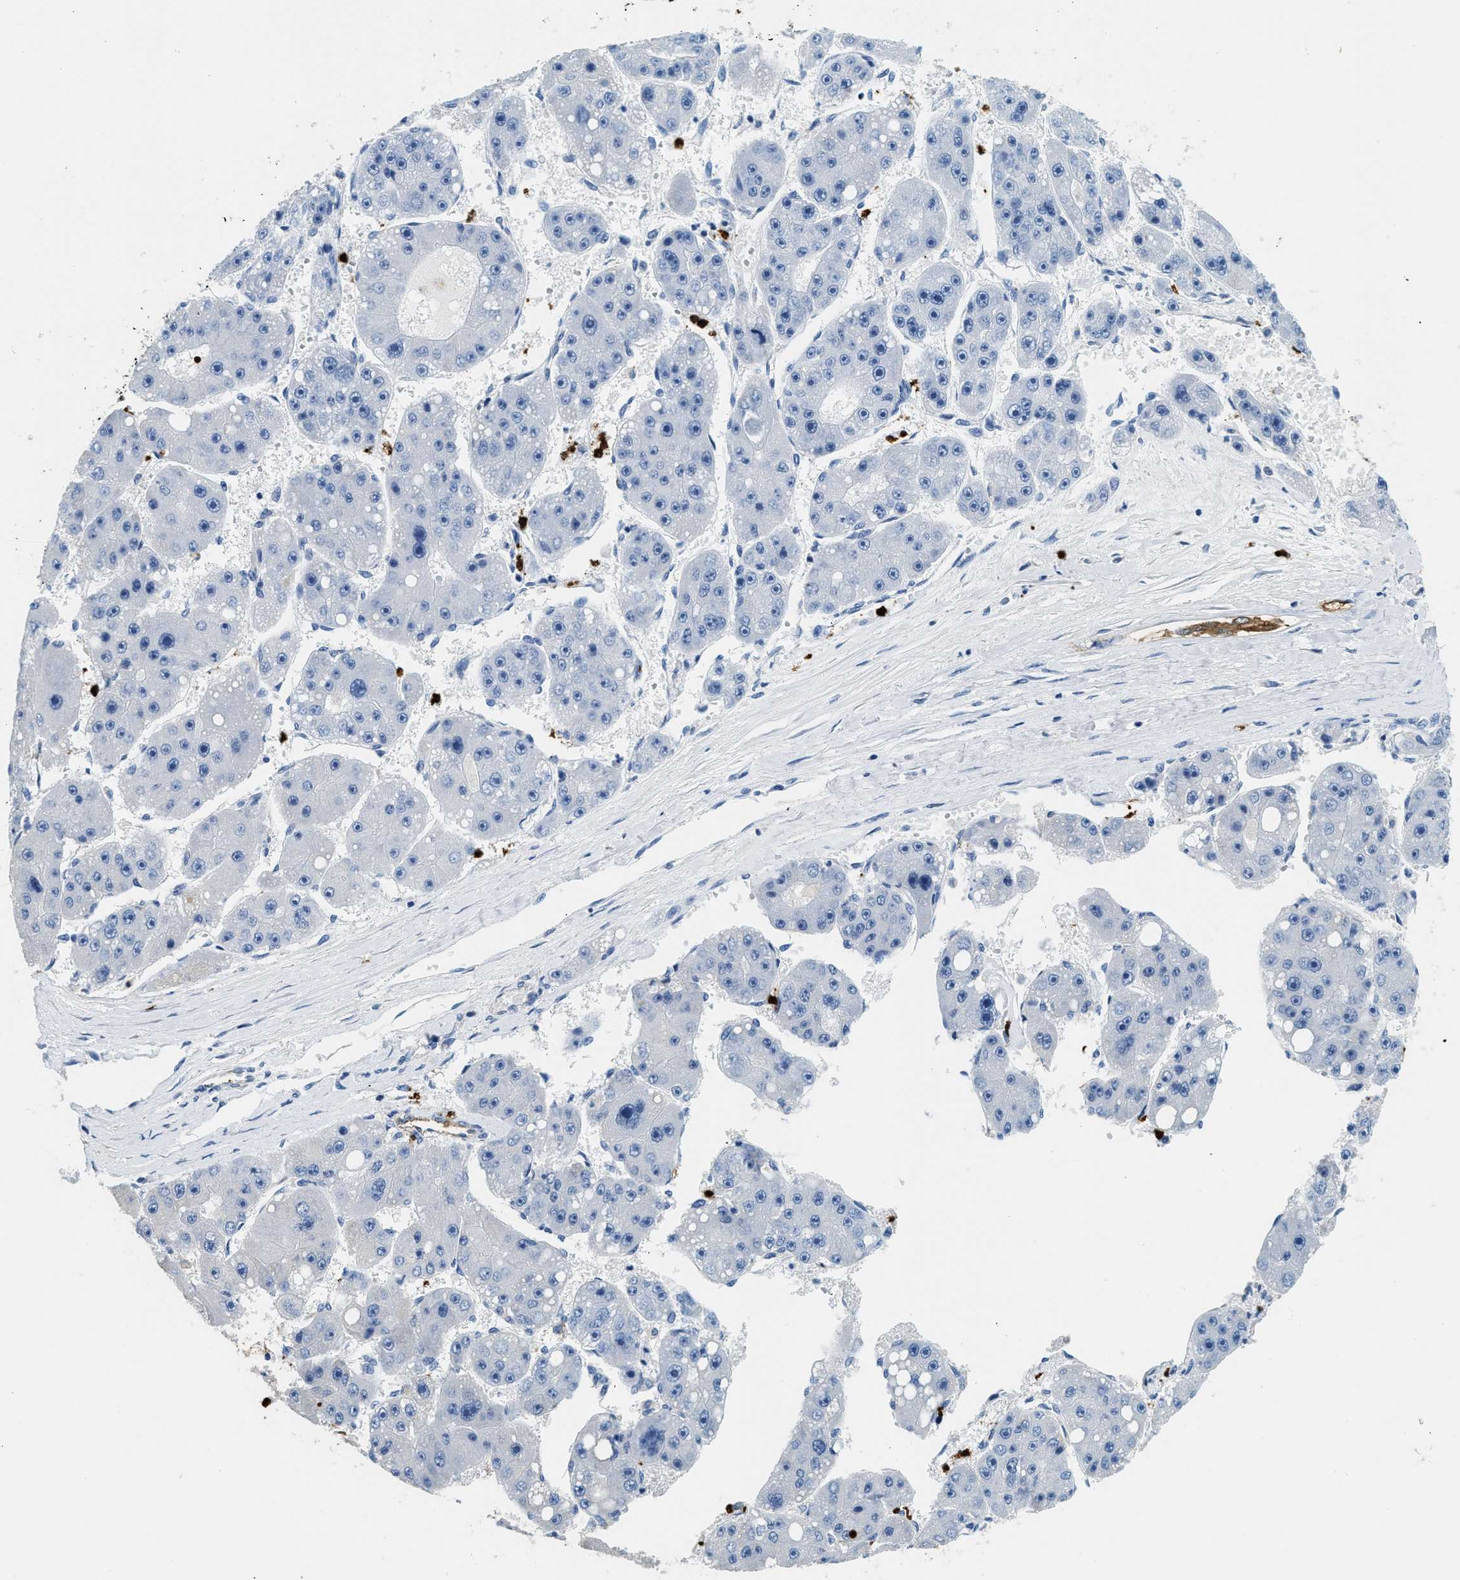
{"staining": {"intensity": "negative", "quantity": "none", "location": "none"}, "tissue": "liver cancer", "cell_type": "Tumor cells", "image_type": "cancer", "snomed": [{"axis": "morphology", "description": "Carcinoma, Hepatocellular, NOS"}, {"axis": "topography", "description": "Liver"}], "caption": "This is an IHC photomicrograph of human liver cancer (hepatocellular carcinoma). There is no positivity in tumor cells.", "gene": "ANXA3", "patient": {"sex": "female", "age": 61}}